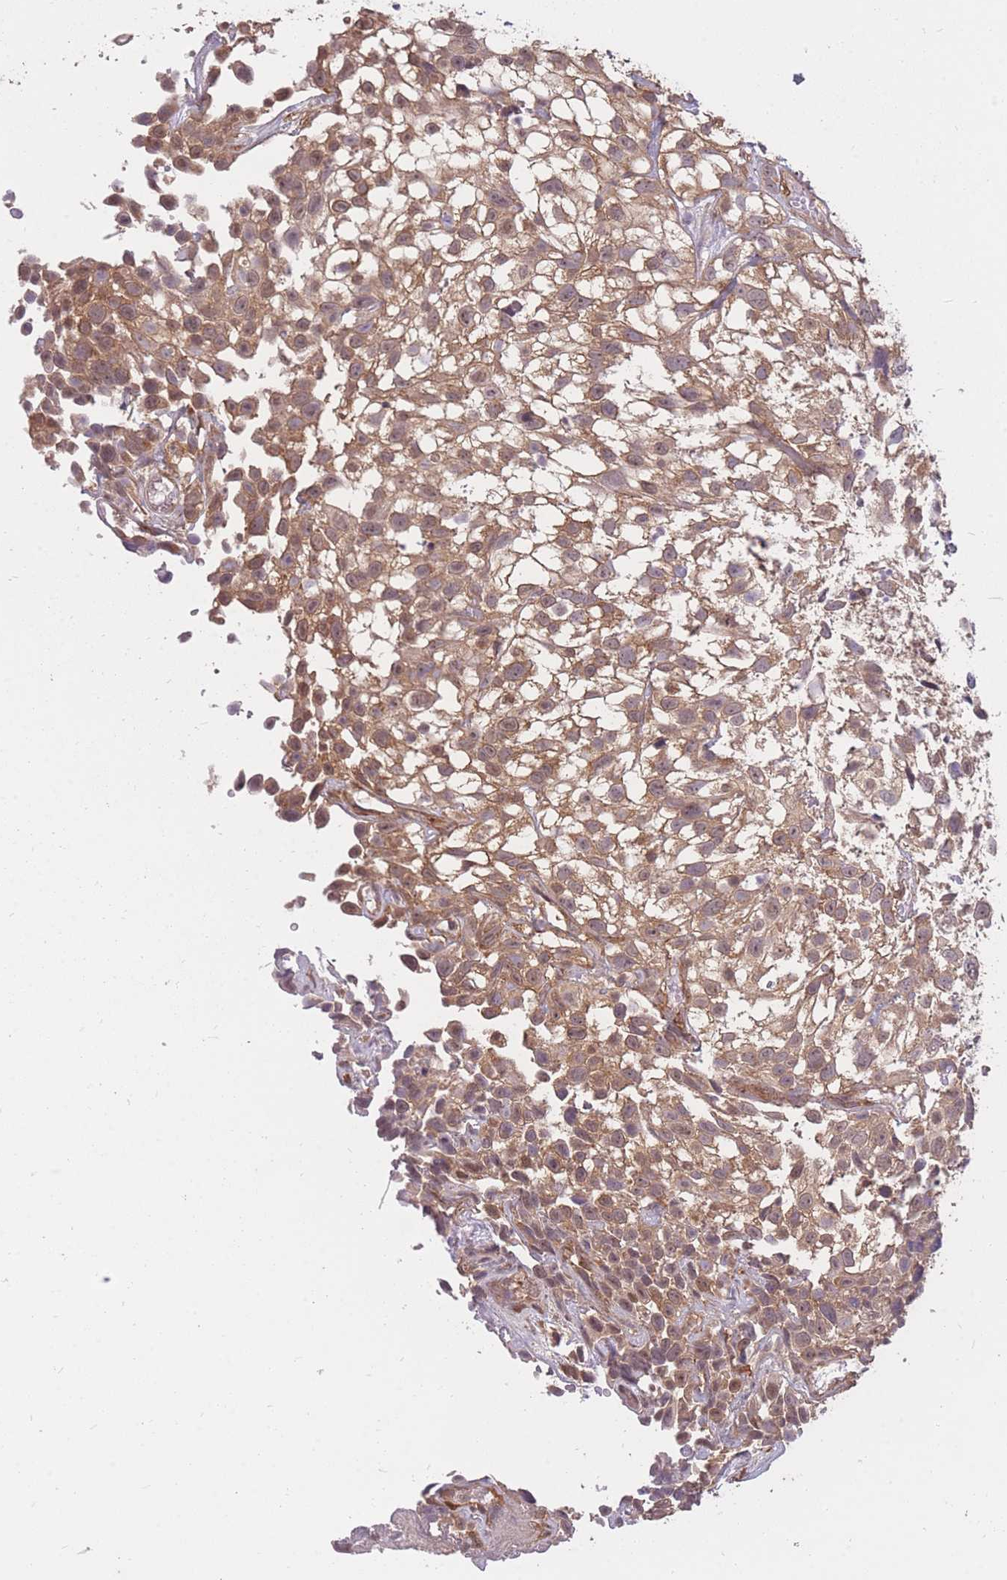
{"staining": {"intensity": "moderate", "quantity": ">75%", "location": "cytoplasmic/membranous,nuclear"}, "tissue": "urothelial cancer", "cell_type": "Tumor cells", "image_type": "cancer", "snomed": [{"axis": "morphology", "description": "Urothelial carcinoma, High grade"}, {"axis": "topography", "description": "Urinary bladder"}], "caption": "The histopathology image exhibits staining of urothelial cancer, revealing moderate cytoplasmic/membranous and nuclear protein positivity (brown color) within tumor cells.", "gene": "DYNC1LI2", "patient": {"sex": "male", "age": 56}}